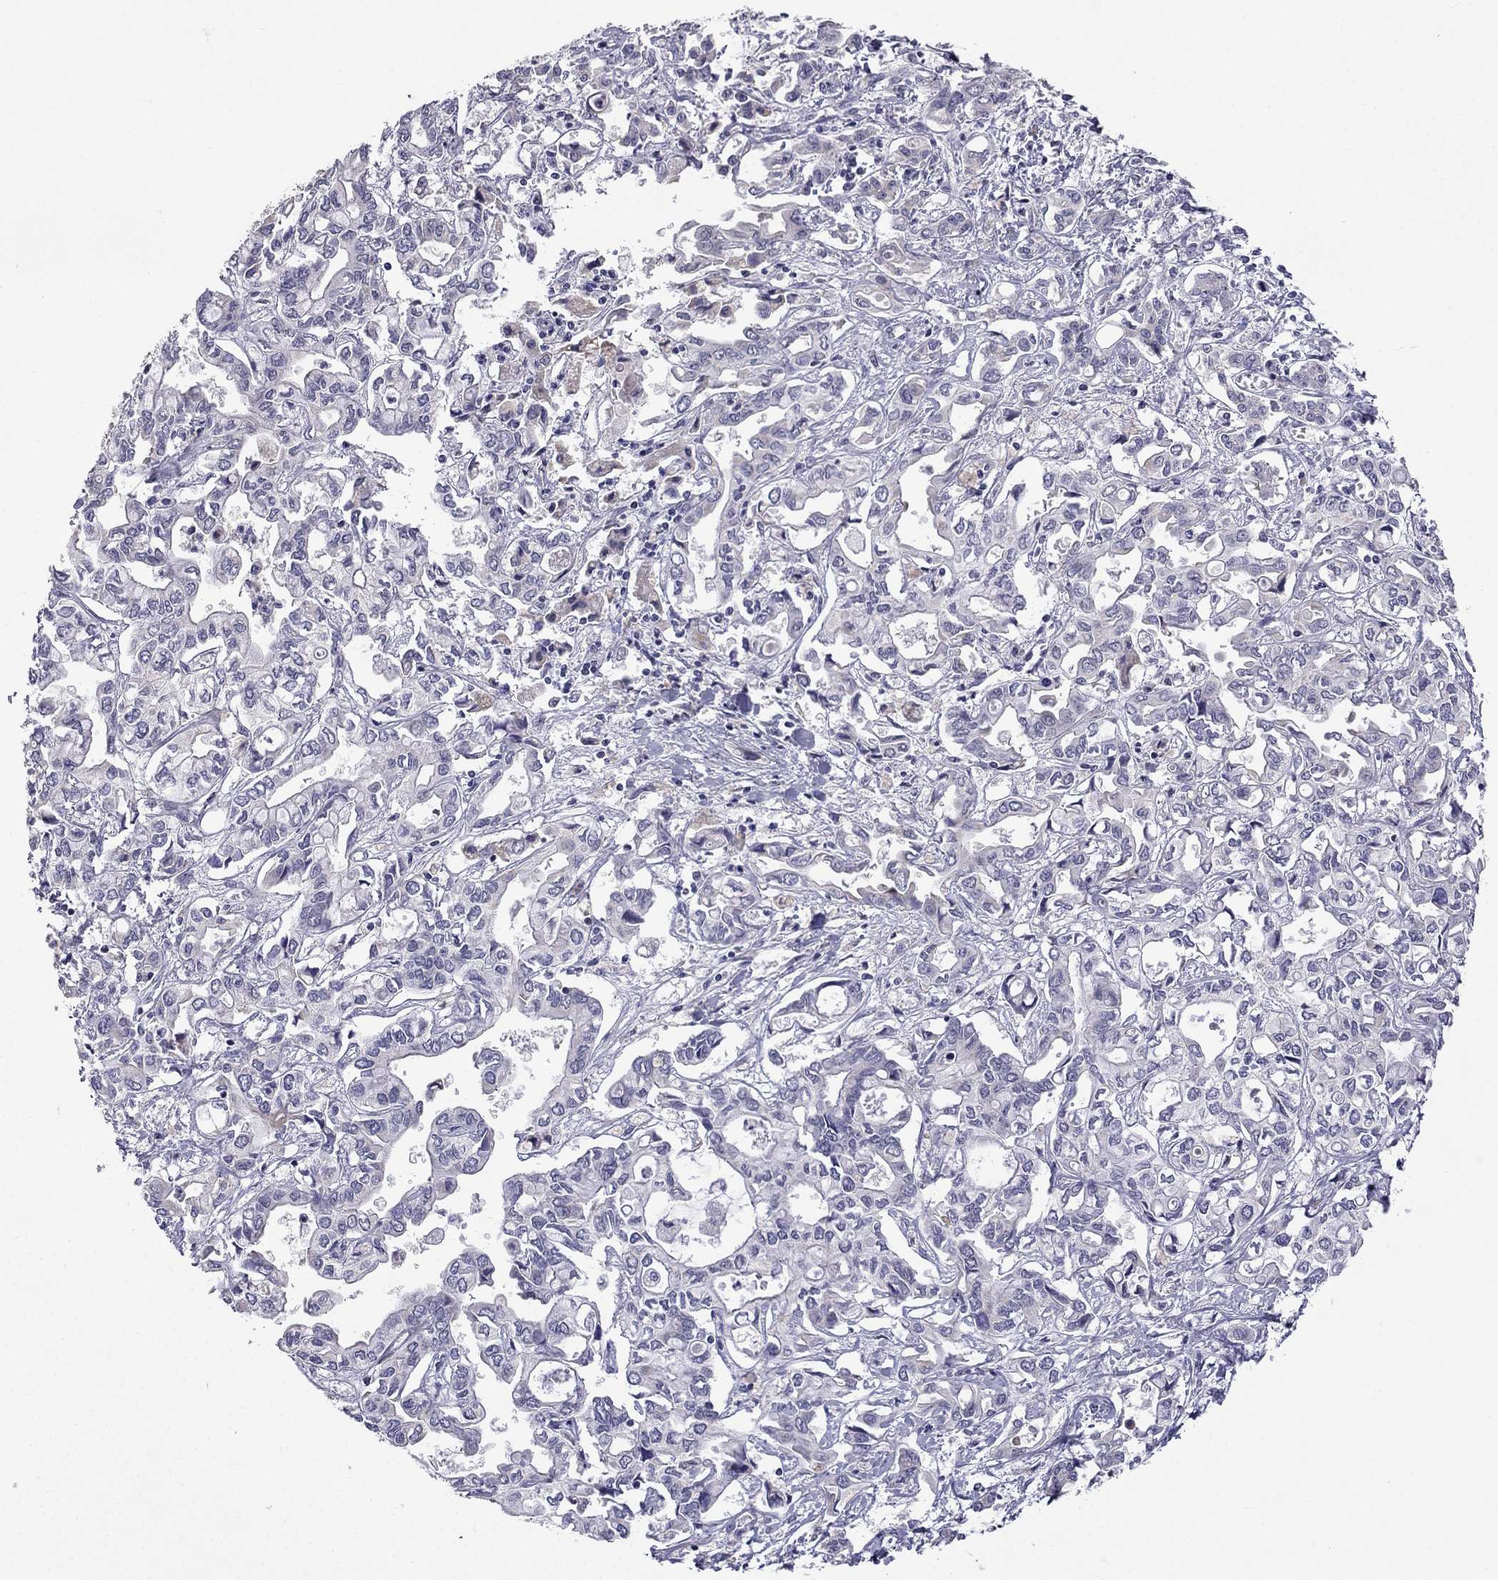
{"staining": {"intensity": "negative", "quantity": "none", "location": "none"}, "tissue": "liver cancer", "cell_type": "Tumor cells", "image_type": "cancer", "snomed": [{"axis": "morphology", "description": "Cholangiocarcinoma"}, {"axis": "topography", "description": "Liver"}], "caption": "DAB immunohistochemical staining of liver cancer (cholangiocarcinoma) exhibits no significant staining in tumor cells.", "gene": "C5orf49", "patient": {"sex": "female", "age": 64}}